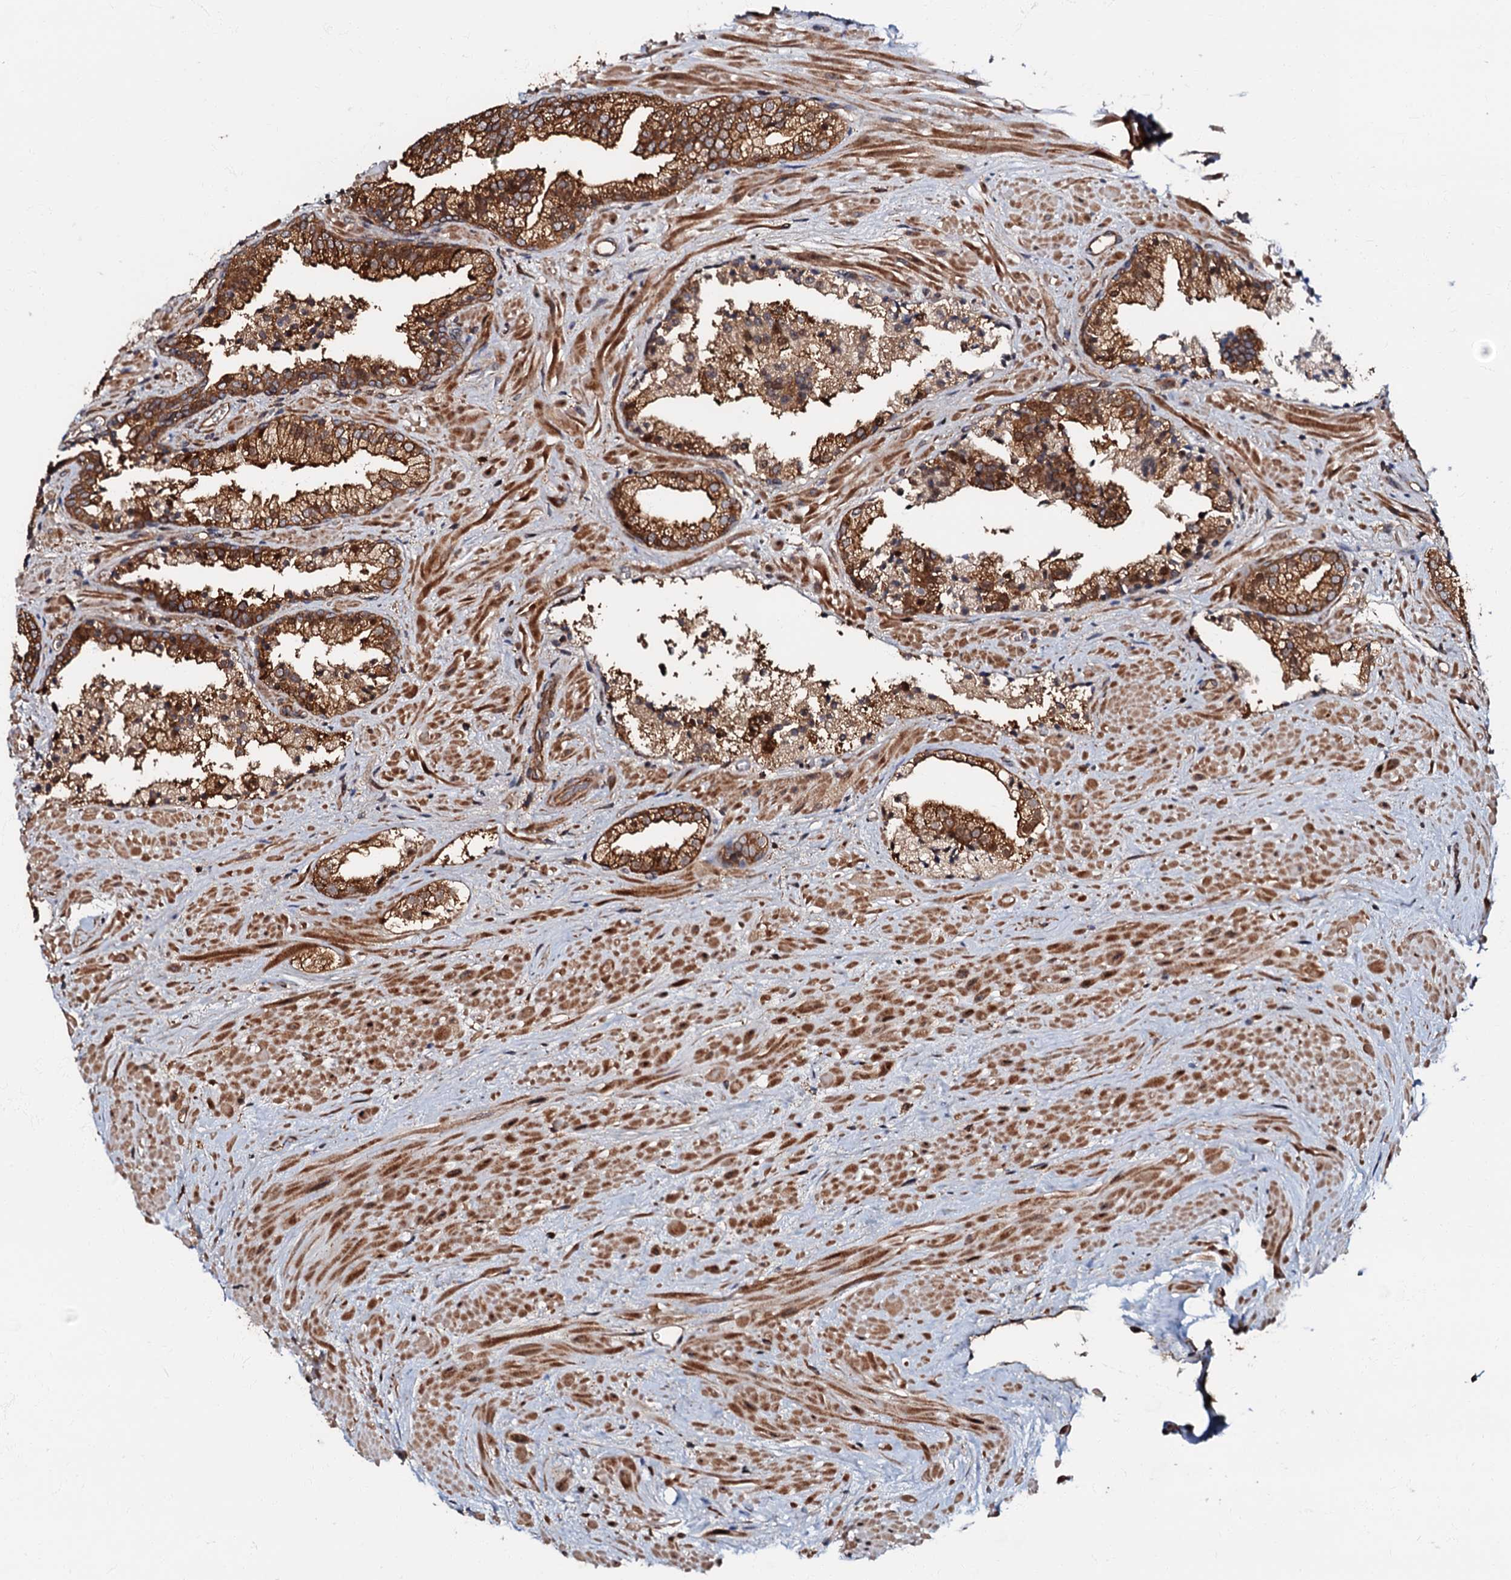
{"staining": {"intensity": "strong", "quantity": ">75%", "location": "cytoplasmic/membranous"}, "tissue": "prostate cancer", "cell_type": "Tumor cells", "image_type": "cancer", "snomed": [{"axis": "morphology", "description": "Adenocarcinoma, High grade"}, {"axis": "topography", "description": "Prostate"}], "caption": "Immunohistochemical staining of prostate cancer (adenocarcinoma (high-grade)) reveals high levels of strong cytoplasmic/membranous expression in approximately >75% of tumor cells.", "gene": "OSBP", "patient": {"sex": "male", "age": 71}}